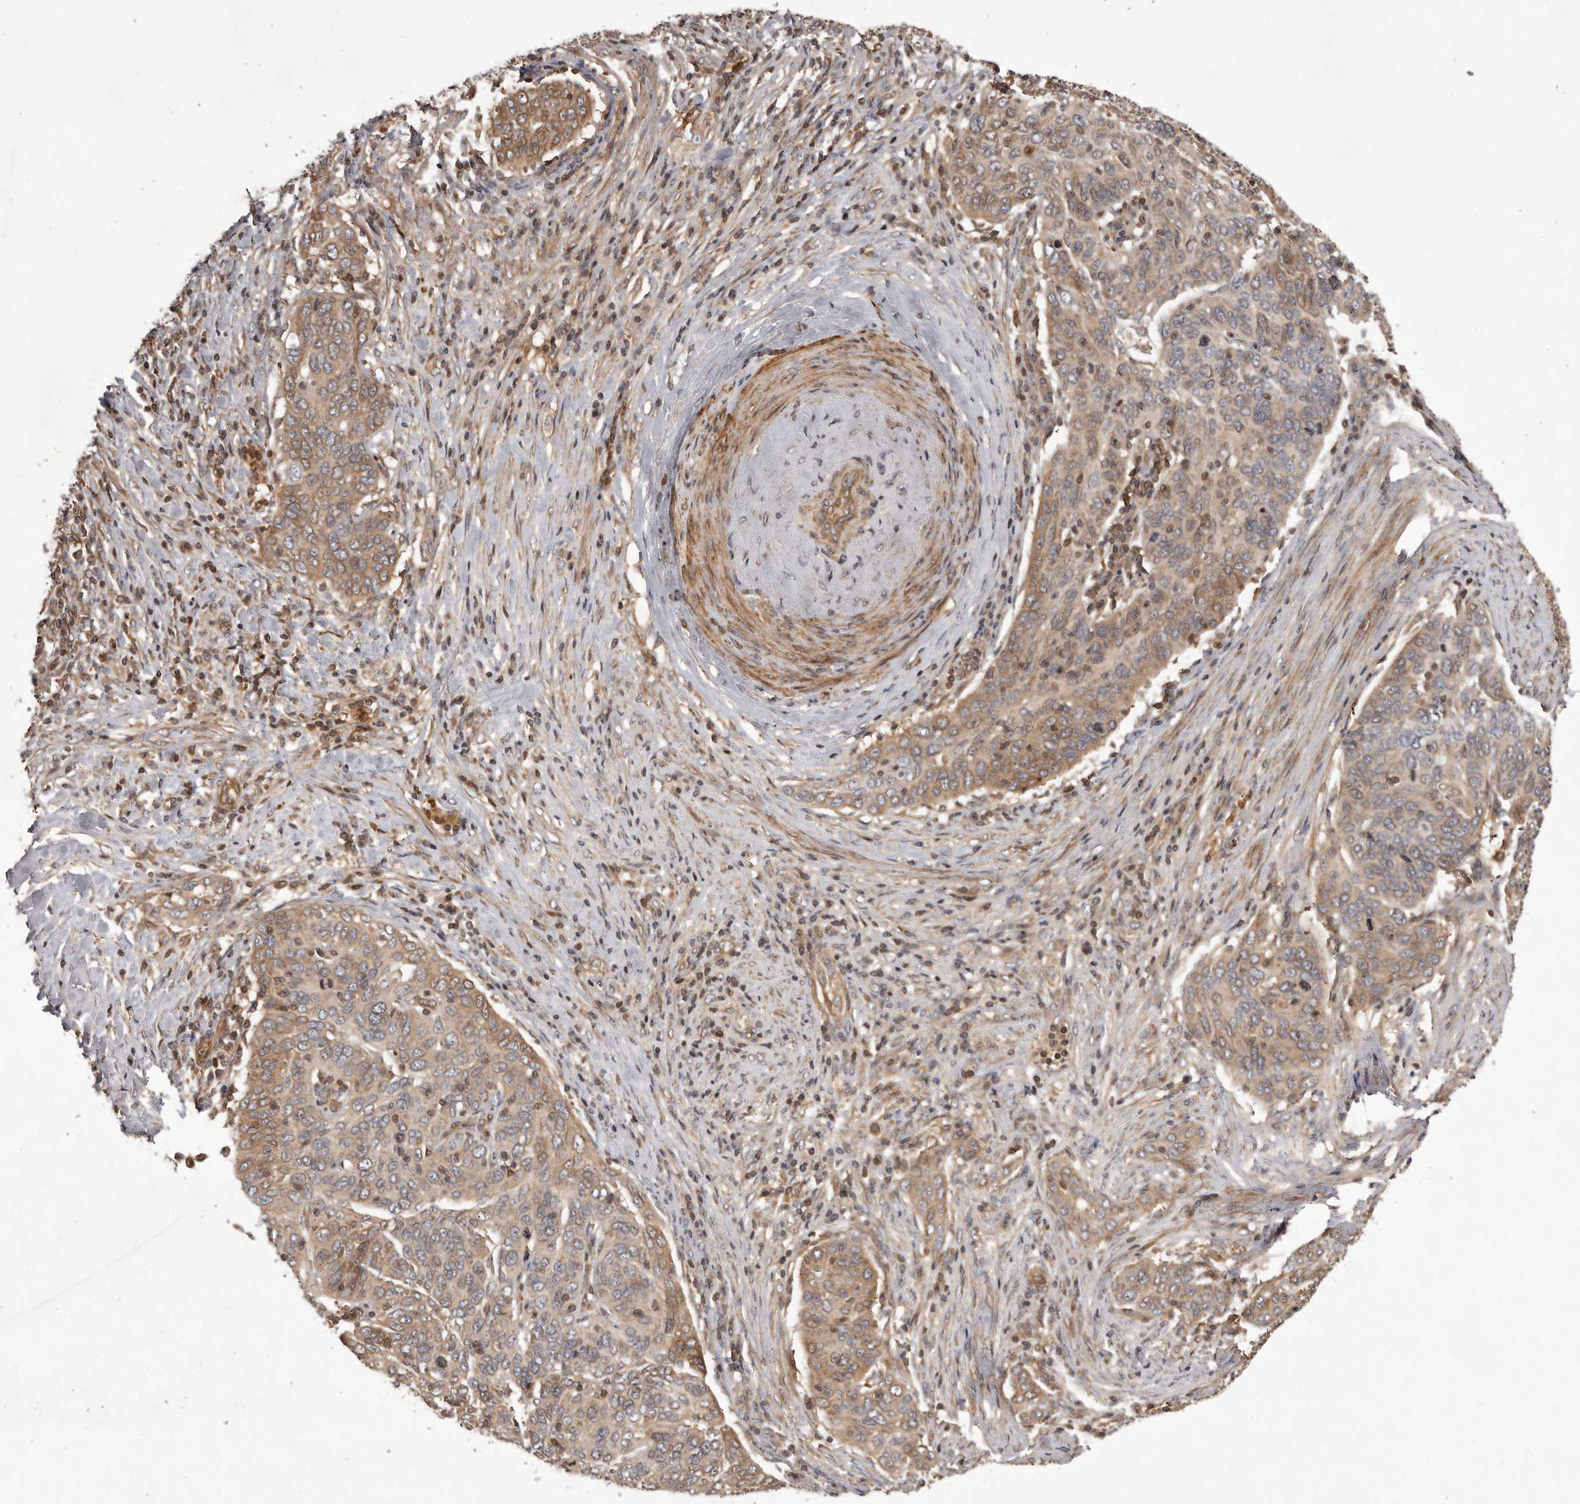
{"staining": {"intensity": "moderate", "quantity": ">75%", "location": "cytoplasmic/membranous"}, "tissue": "cervical cancer", "cell_type": "Tumor cells", "image_type": "cancer", "snomed": [{"axis": "morphology", "description": "Squamous cell carcinoma, NOS"}, {"axis": "topography", "description": "Cervix"}], "caption": "Human cervical cancer stained with a protein marker demonstrates moderate staining in tumor cells.", "gene": "NFKBIA", "patient": {"sex": "female", "age": 60}}